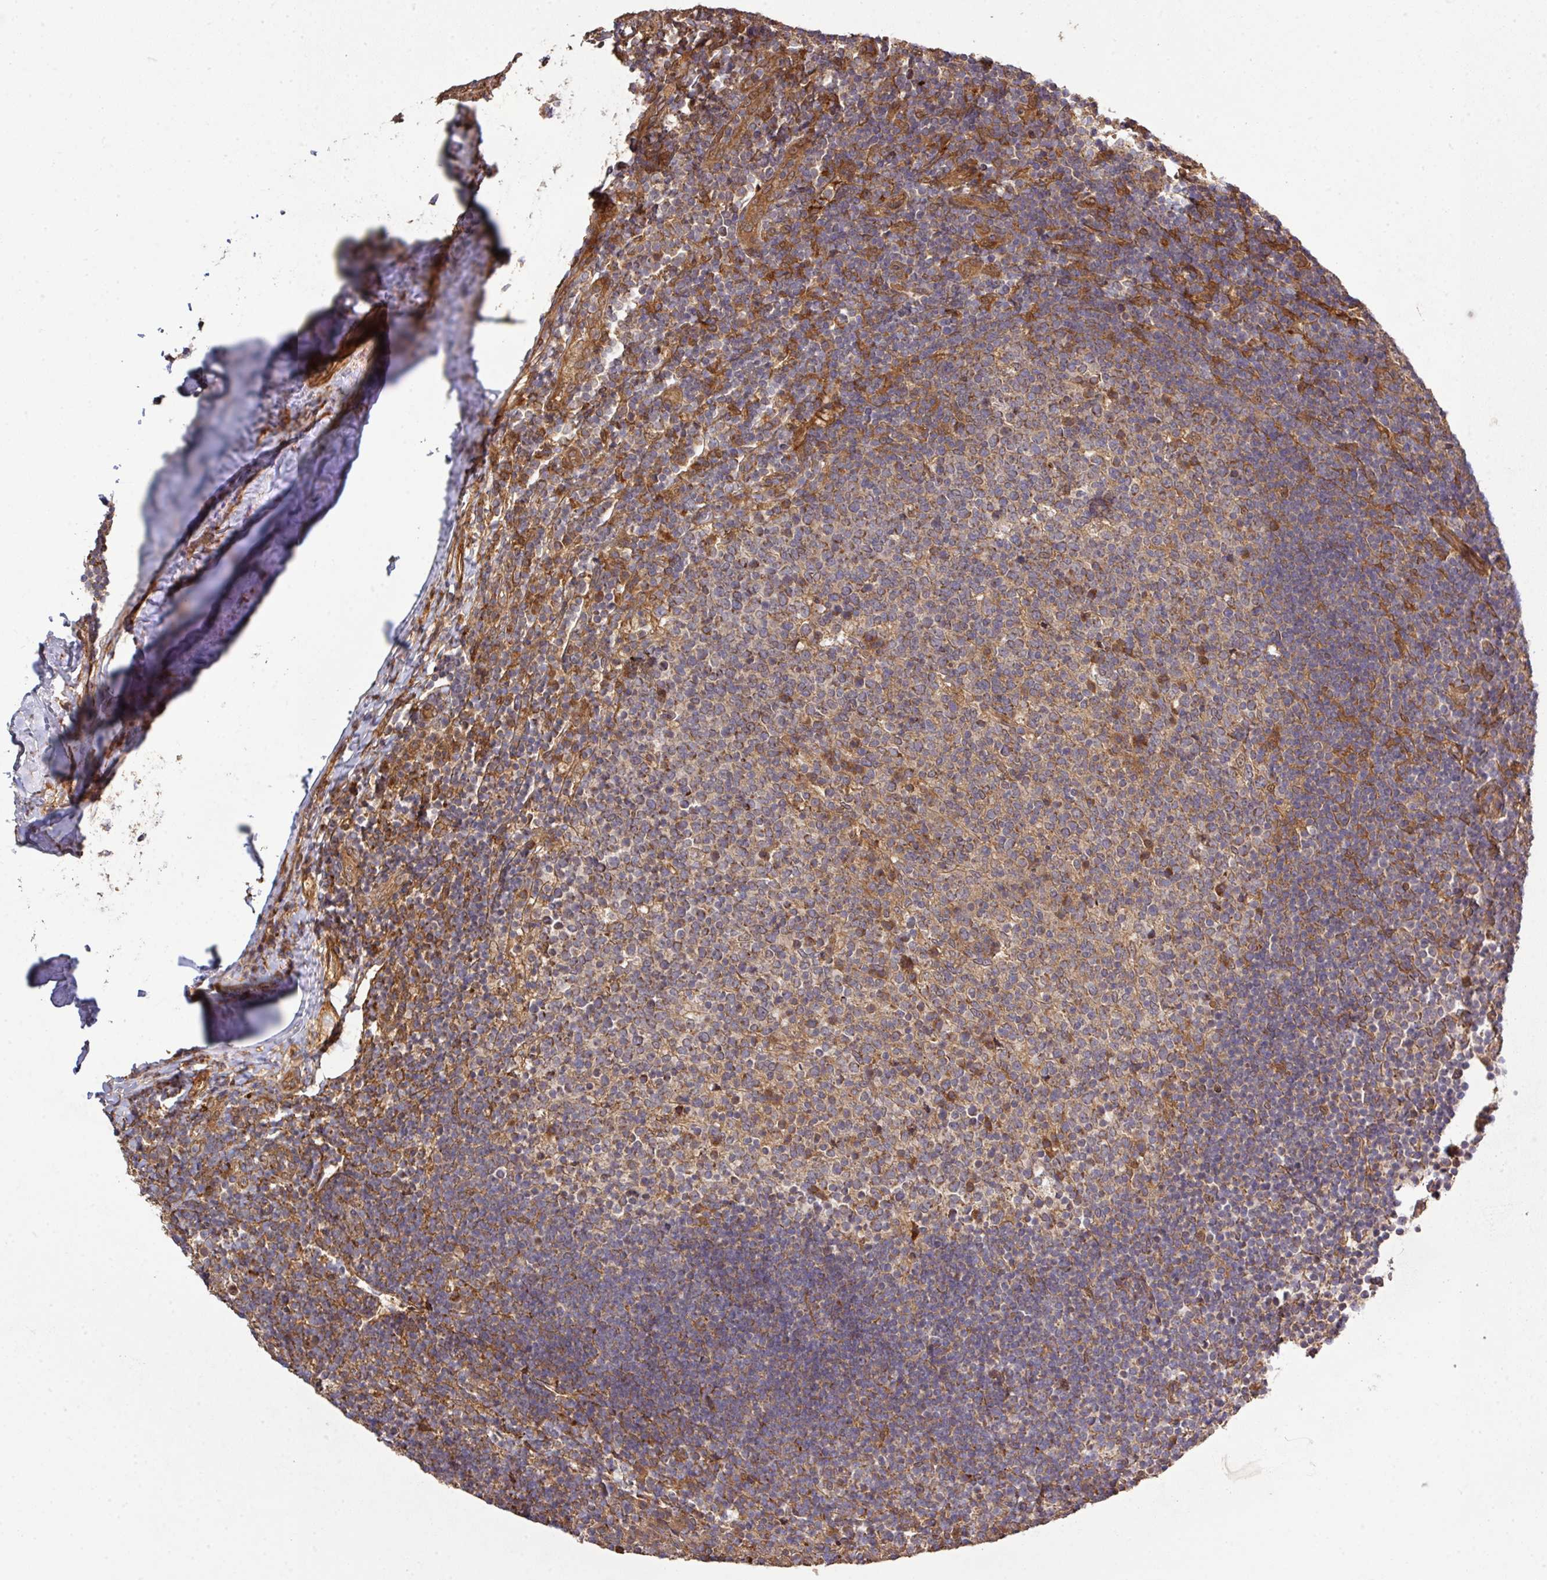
{"staining": {"intensity": "moderate", "quantity": "25%-75%", "location": "cytoplasmic/membranous"}, "tissue": "tonsil", "cell_type": "Germinal center cells", "image_type": "normal", "snomed": [{"axis": "morphology", "description": "Normal tissue, NOS"}, {"axis": "topography", "description": "Tonsil"}], "caption": "Unremarkable tonsil was stained to show a protein in brown. There is medium levels of moderate cytoplasmic/membranous positivity in approximately 25%-75% of germinal center cells. Immunohistochemistry (ihc) stains the protein of interest in brown and the nuclei are stained blue.", "gene": "ARPIN", "patient": {"sex": "female", "age": 10}}